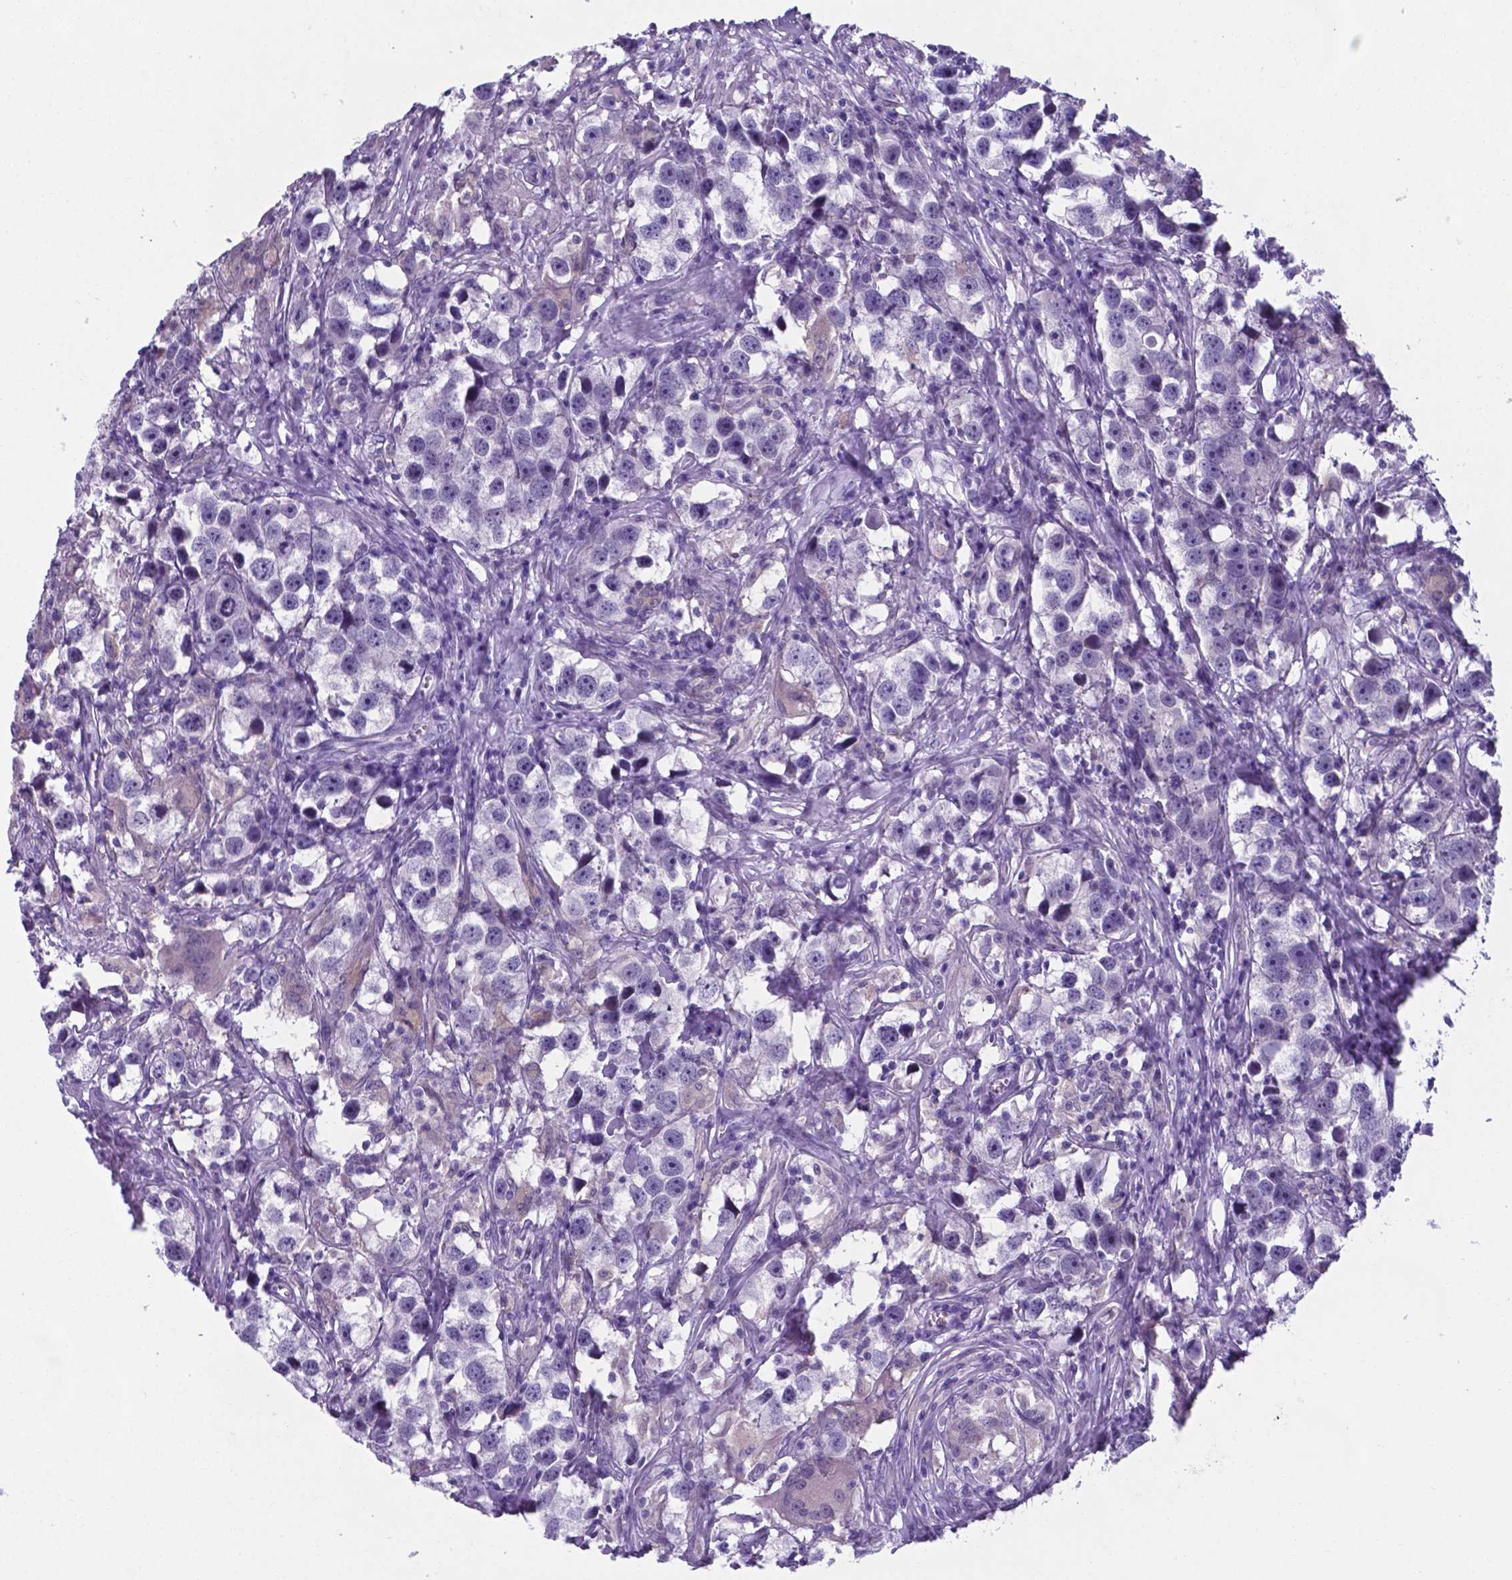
{"staining": {"intensity": "negative", "quantity": "none", "location": "none"}, "tissue": "testis cancer", "cell_type": "Tumor cells", "image_type": "cancer", "snomed": [{"axis": "morphology", "description": "Seminoma, NOS"}, {"axis": "topography", "description": "Testis"}], "caption": "Immunohistochemistry of seminoma (testis) displays no positivity in tumor cells.", "gene": "AP5B1", "patient": {"sex": "male", "age": 49}}